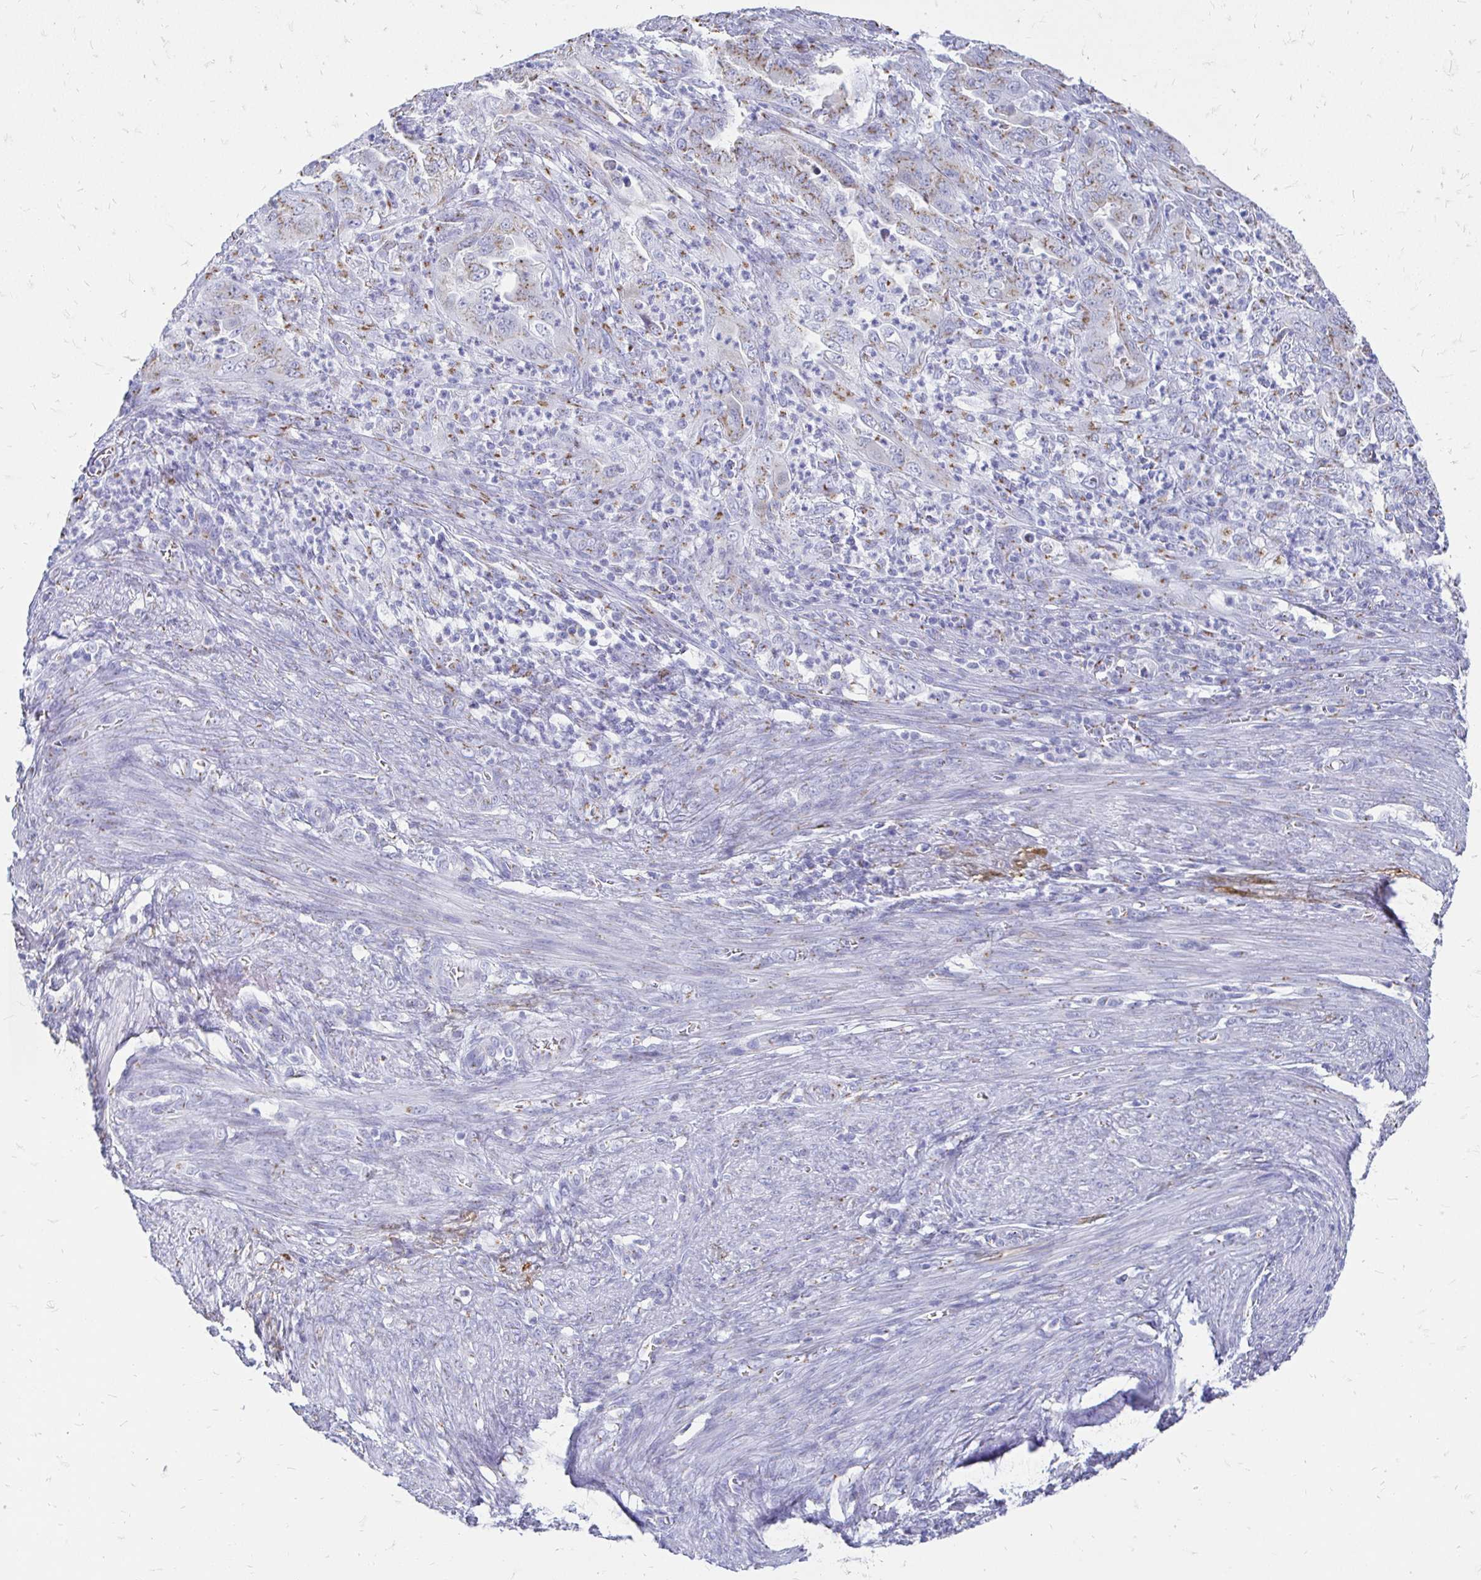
{"staining": {"intensity": "moderate", "quantity": ">75%", "location": "cytoplasmic/membranous"}, "tissue": "endometrial cancer", "cell_type": "Tumor cells", "image_type": "cancer", "snomed": [{"axis": "morphology", "description": "Adenocarcinoma, NOS"}, {"axis": "topography", "description": "Endometrium"}], "caption": "Human adenocarcinoma (endometrial) stained with a protein marker displays moderate staining in tumor cells.", "gene": "PAGE4", "patient": {"sex": "female", "age": 51}}